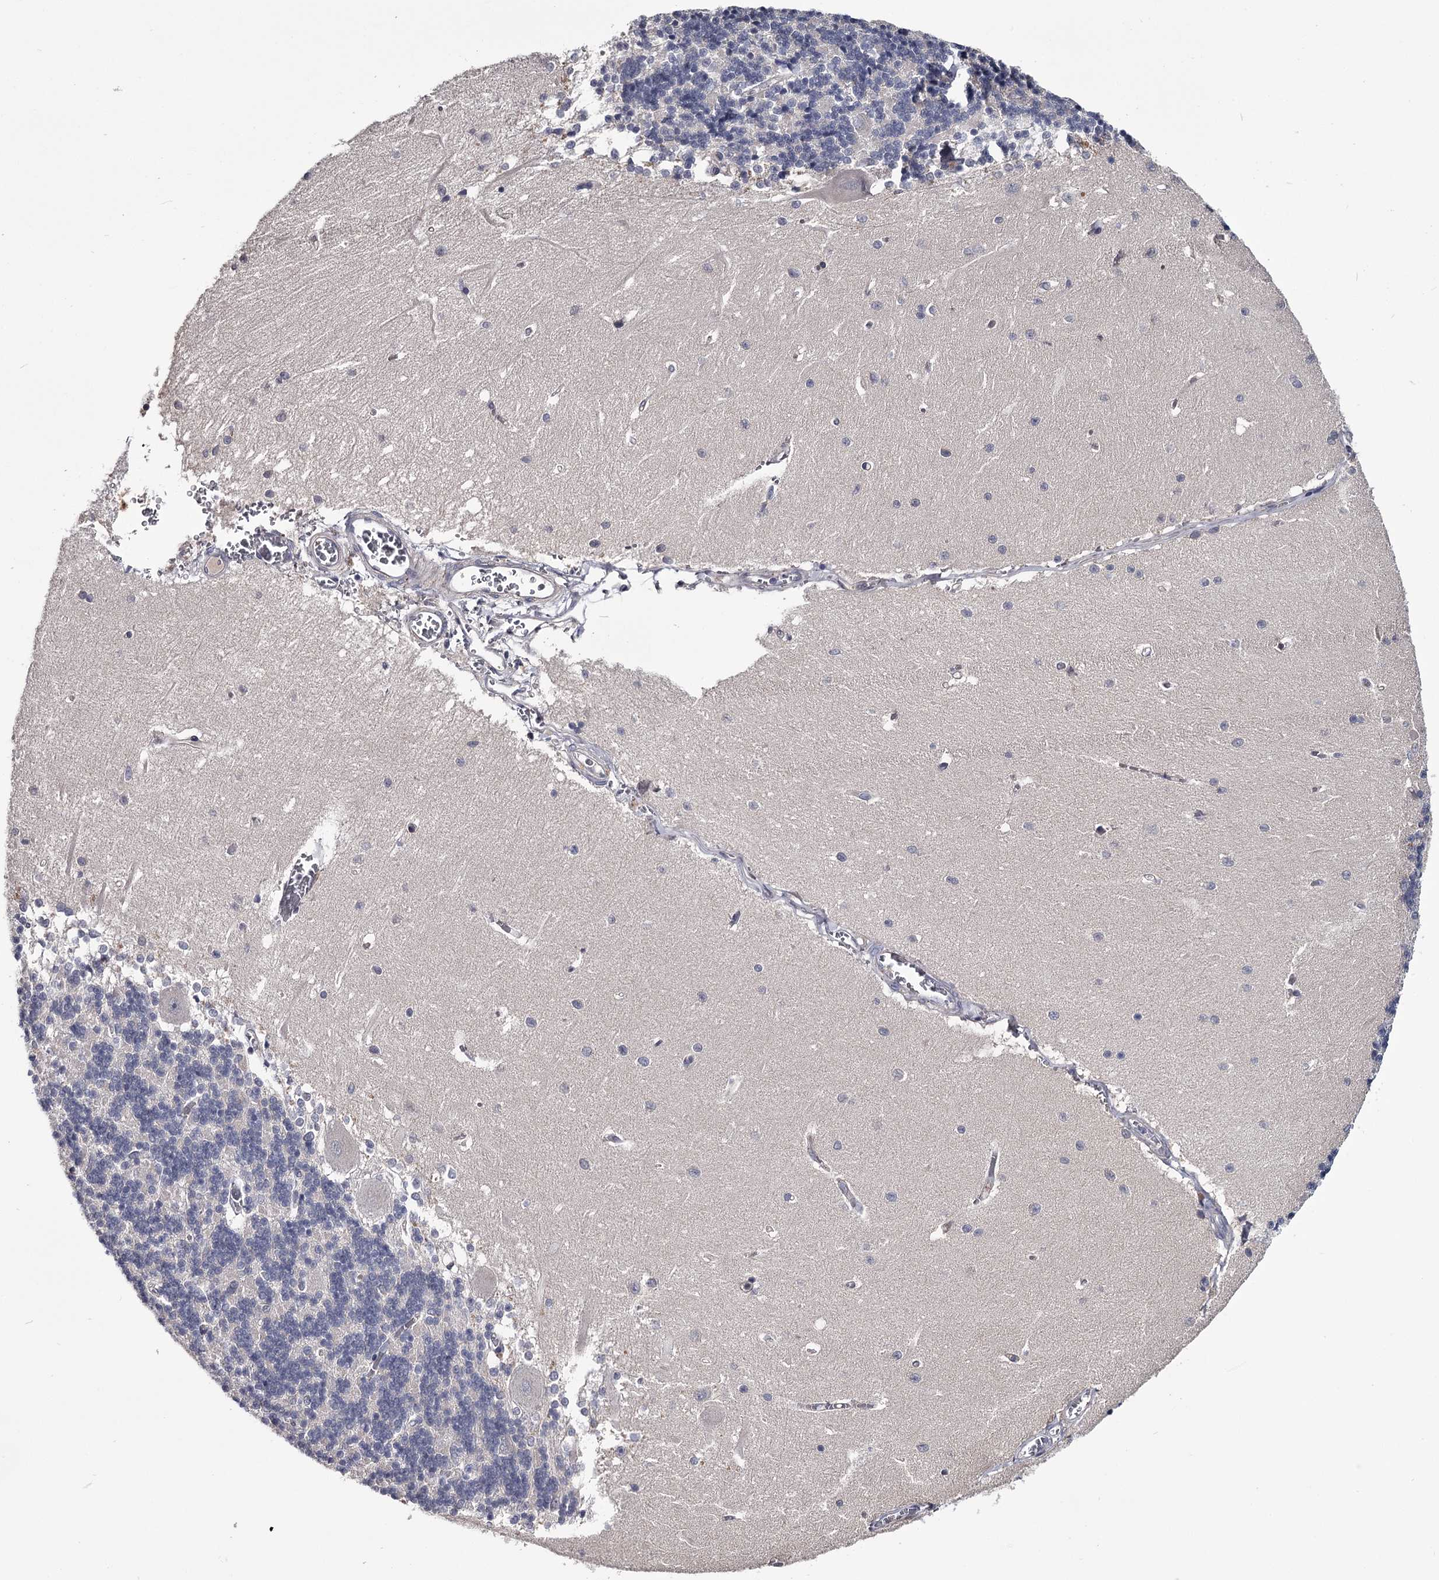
{"staining": {"intensity": "negative", "quantity": "none", "location": "none"}, "tissue": "cerebellum", "cell_type": "Cells in granular layer", "image_type": "normal", "snomed": [{"axis": "morphology", "description": "Normal tissue, NOS"}, {"axis": "topography", "description": "Cerebellum"}], "caption": "Cells in granular layer show no significant expression in normal cerebellum. Nuclei are stained in blue.", "gene": "GSTO1", "patient": {"sex": "male", "age": 37}}